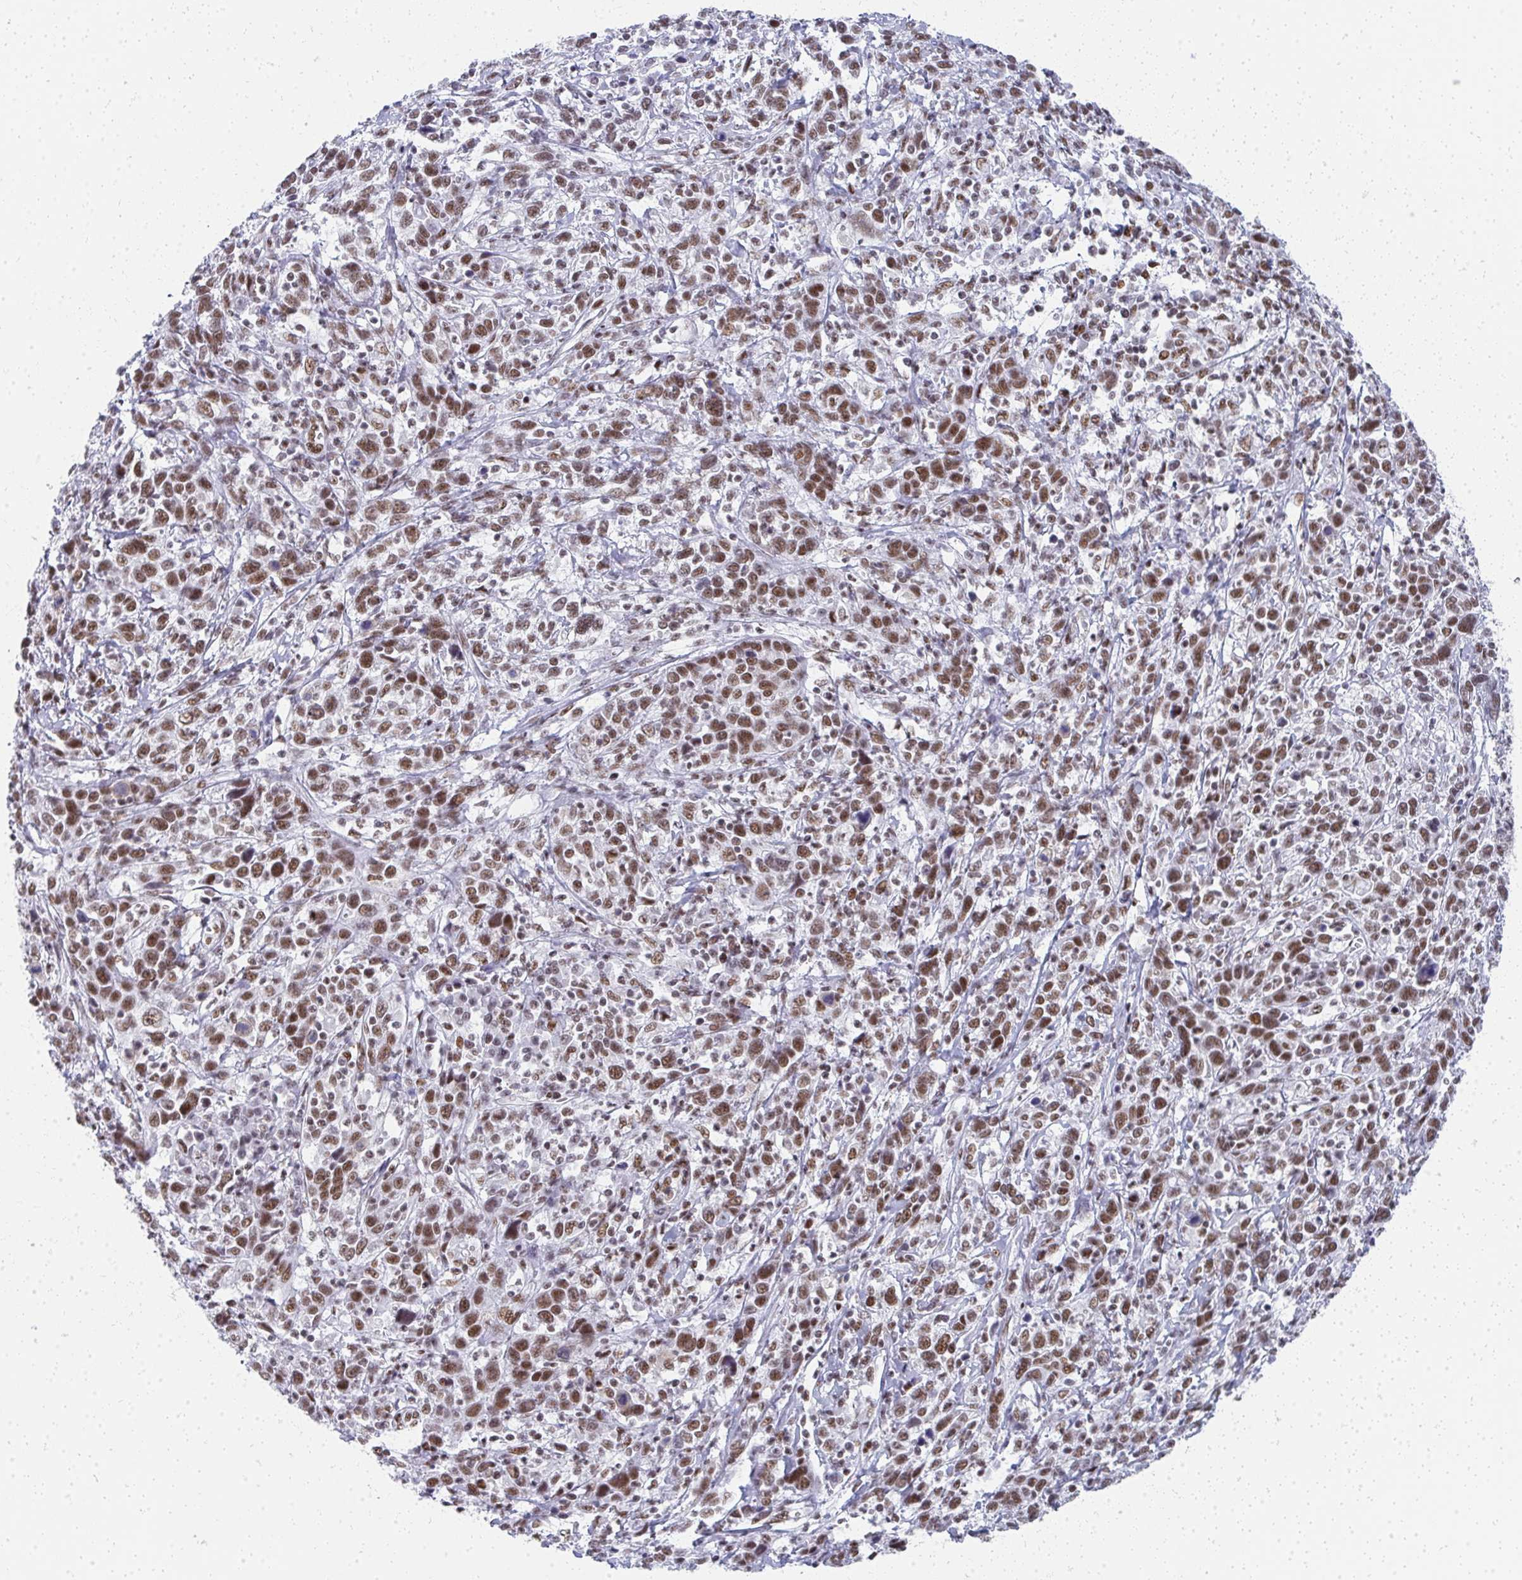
{"staining": {"intensity": "moderate", "quantity": ">75%", "location": "nuclear"}, "tissue": "cervical cancer", "cell_type": "Tumor cells", "image_type": "cancer", "snomed": [{"axis": "morphology", "description": "Squamous cell carcinoma, NOS"}, {"axis": "topography", "description": "Cervix"}], "caption": "Protein analysis of cervical cancer tissue reveals moderate nuclear positivity in approximately >75% of tumor cells. (DAB = brown stain, brightfield microscopy at high magnification).", "gene": "CREBBP", "patient": {"sex": "female", "age": 46}}